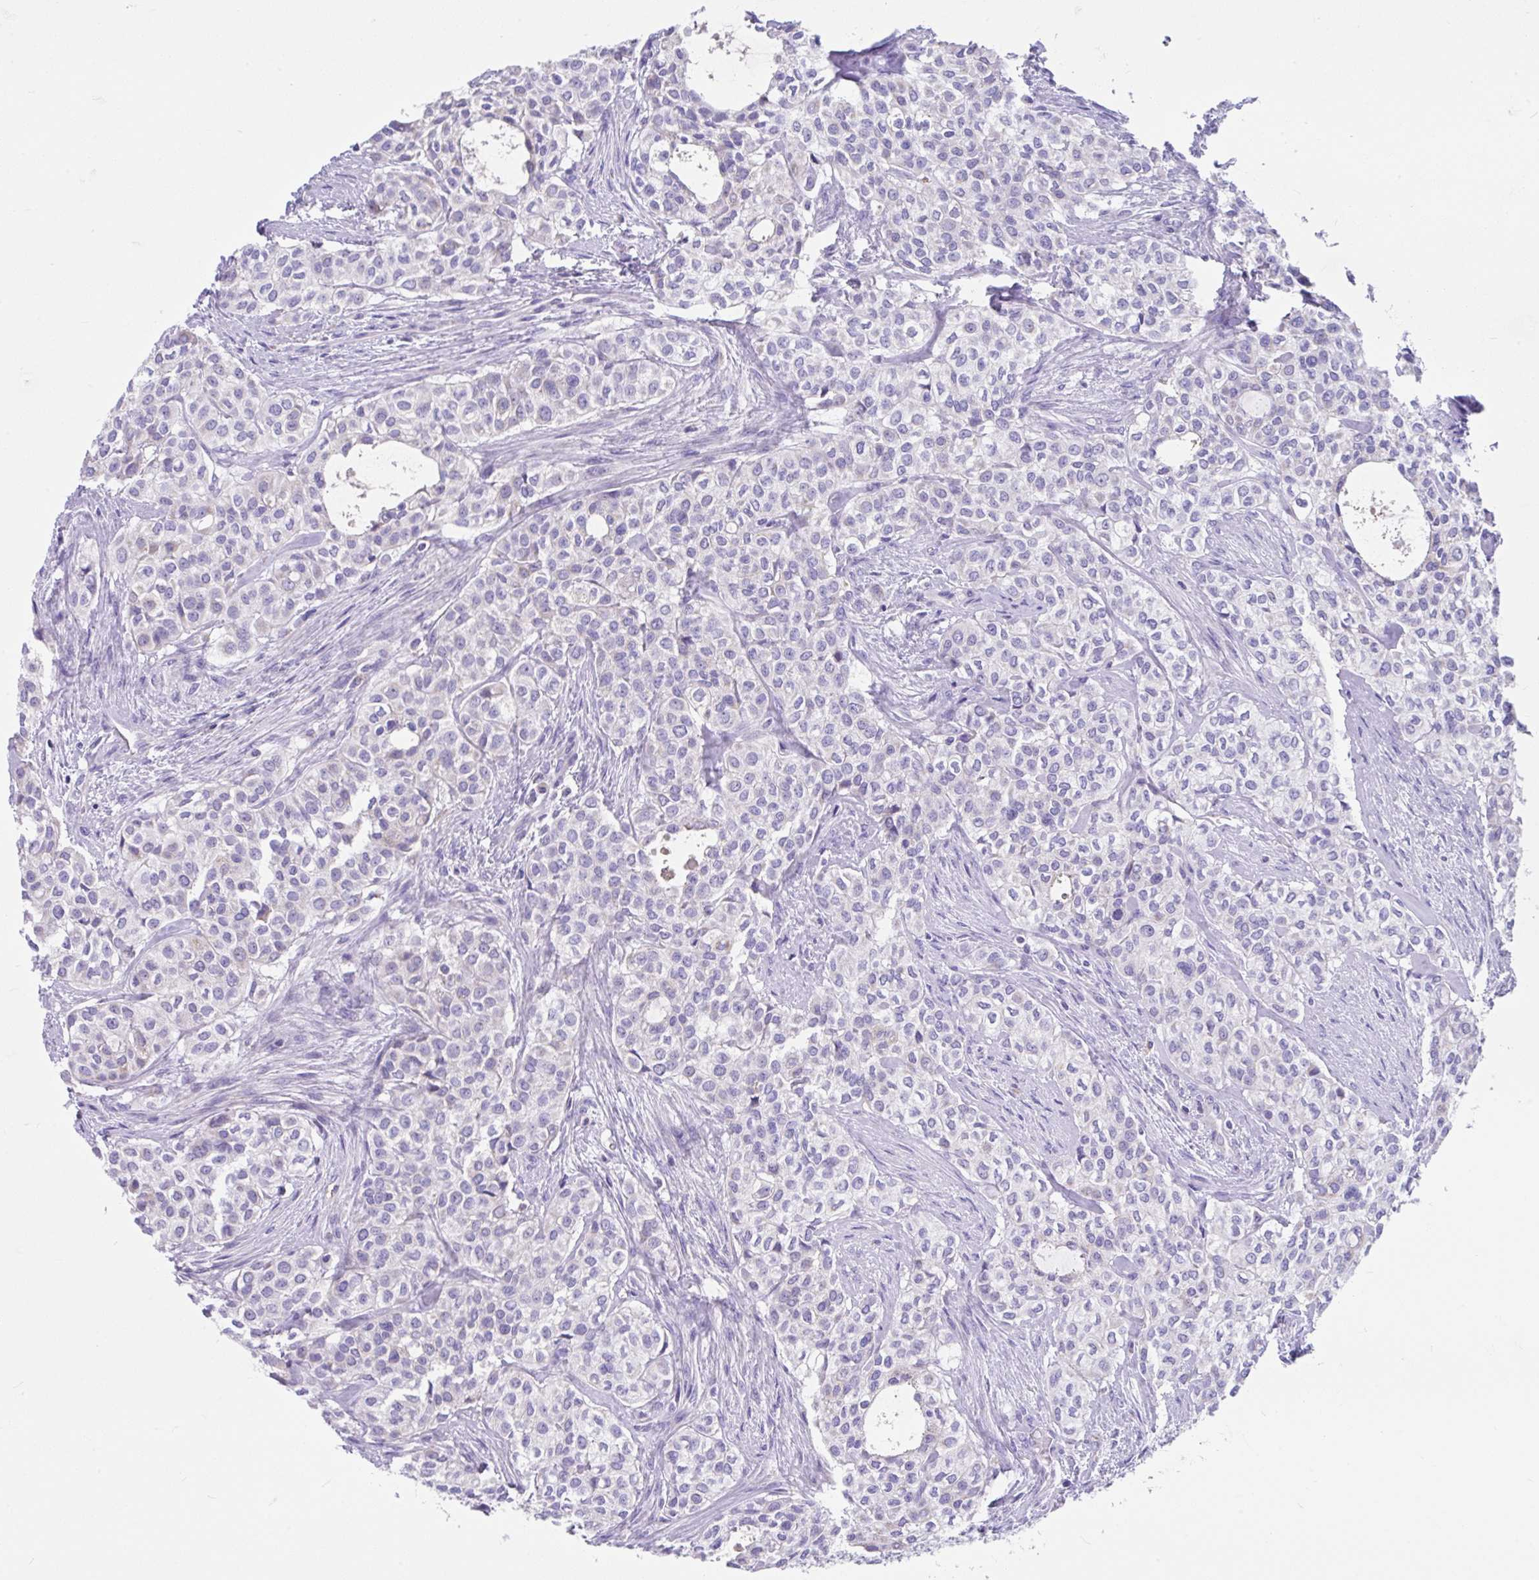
{"staining": {"intensity": "negative", "quantity": "none", "location": "none"}, "tissue": "head and neck cancer", "cell_type": "Tumor cells", "image_type": "cancer", "snomed": [{"axis": "morphology", "description": "Adenocarcinoma, NOS"}, {"axis": "topography", "description": "Head-Neck"}], "caption": "Tumor cells are negative for brown protein staining in head and neck adenocarcinoma.", "gene": "CCSAP", "patient": {"sex": "male", "age": 81}}